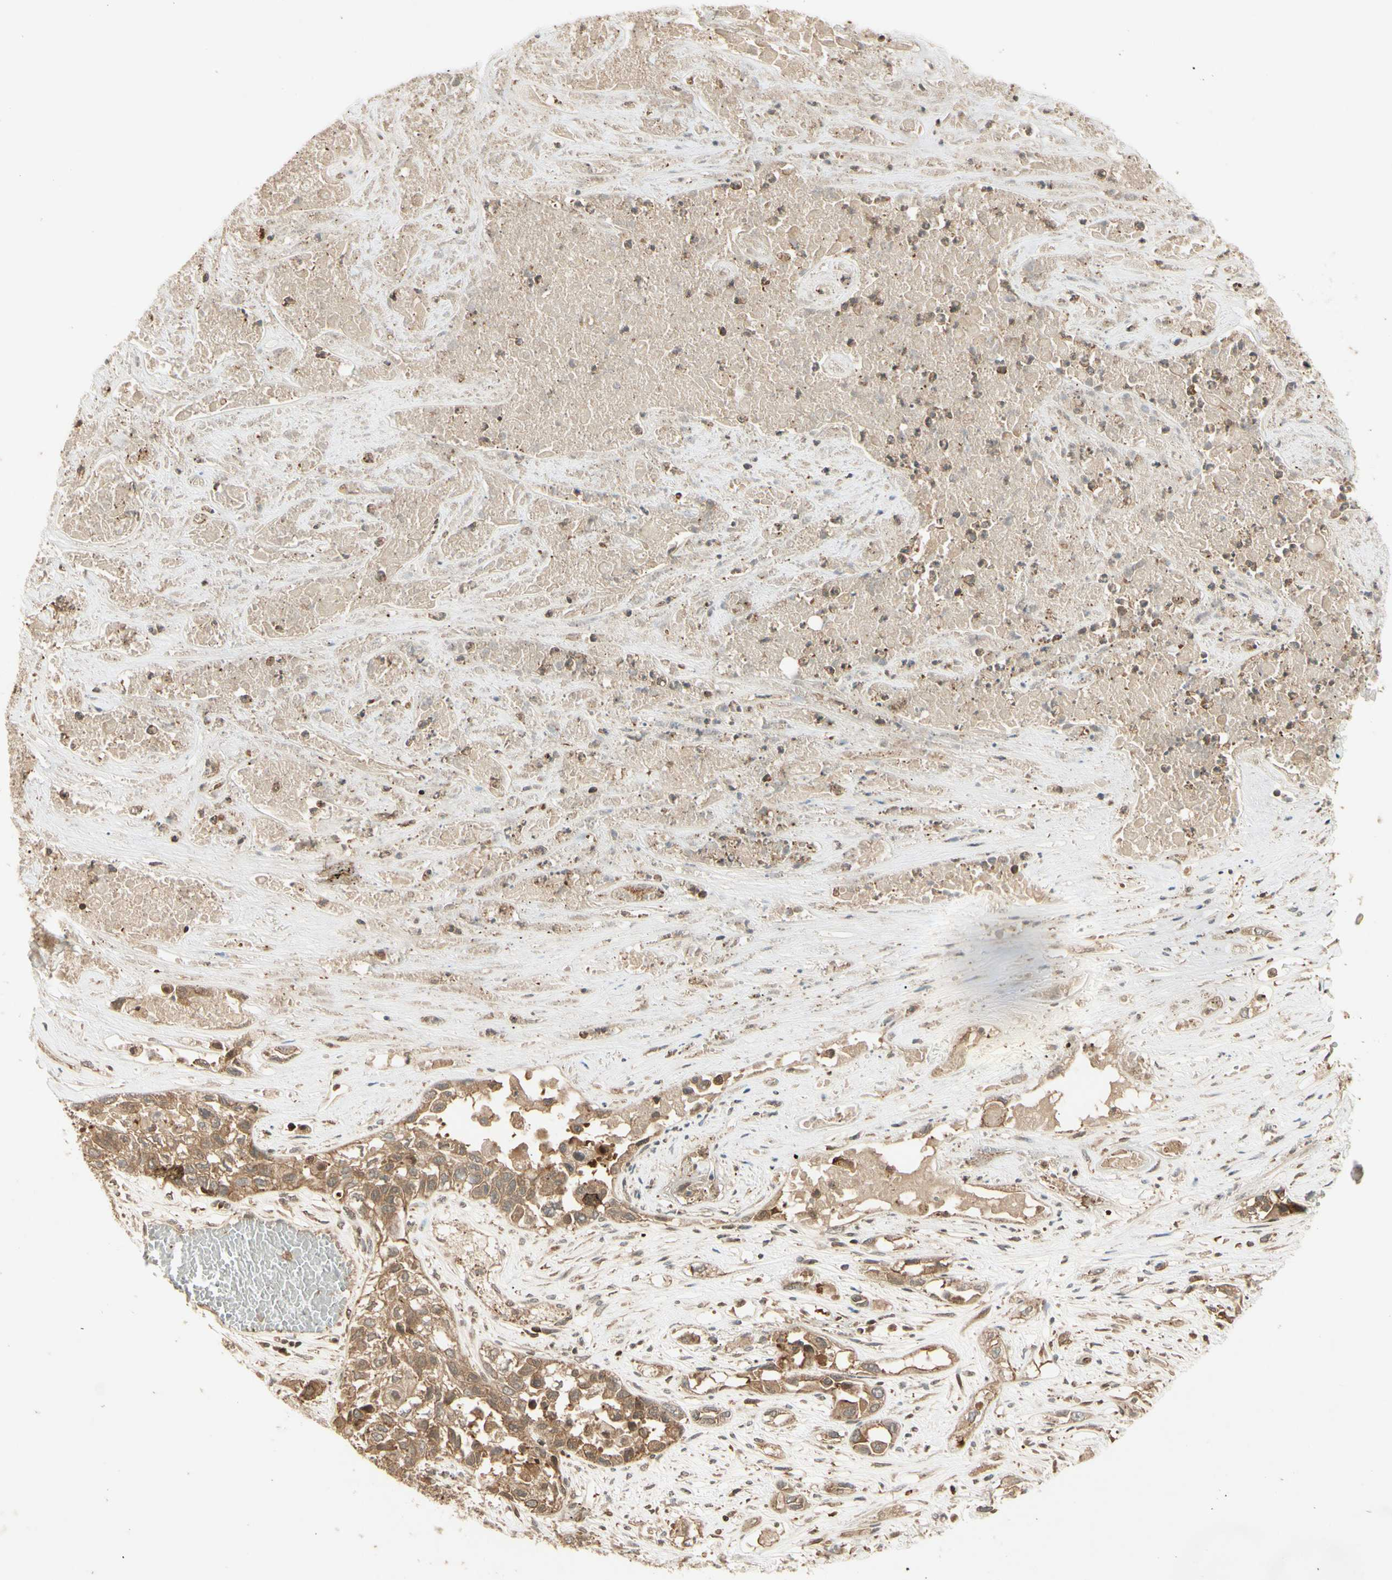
{"staining": {"intensity": "moderate", "quantity": ">75%", "location": "cytoplasmic/membranous"}, "tissue": "lung cancer", "cell_type": "Tumor cells", "image_type": "cancer", "snomed": [{"axis": "morphology", "description": "Squamous cell carcinoma, NOS"}, {"axis": "topography", "description": "Lung"}], "caption": "This image reveals IHC staining of lung cancer (squamous cell carcinoma), with medium moderate cytoplasmic/membranous expression in about >75% of tumor cells.", "gene": "EPHA8", "patient": {"sex": "male", "age": 71}}